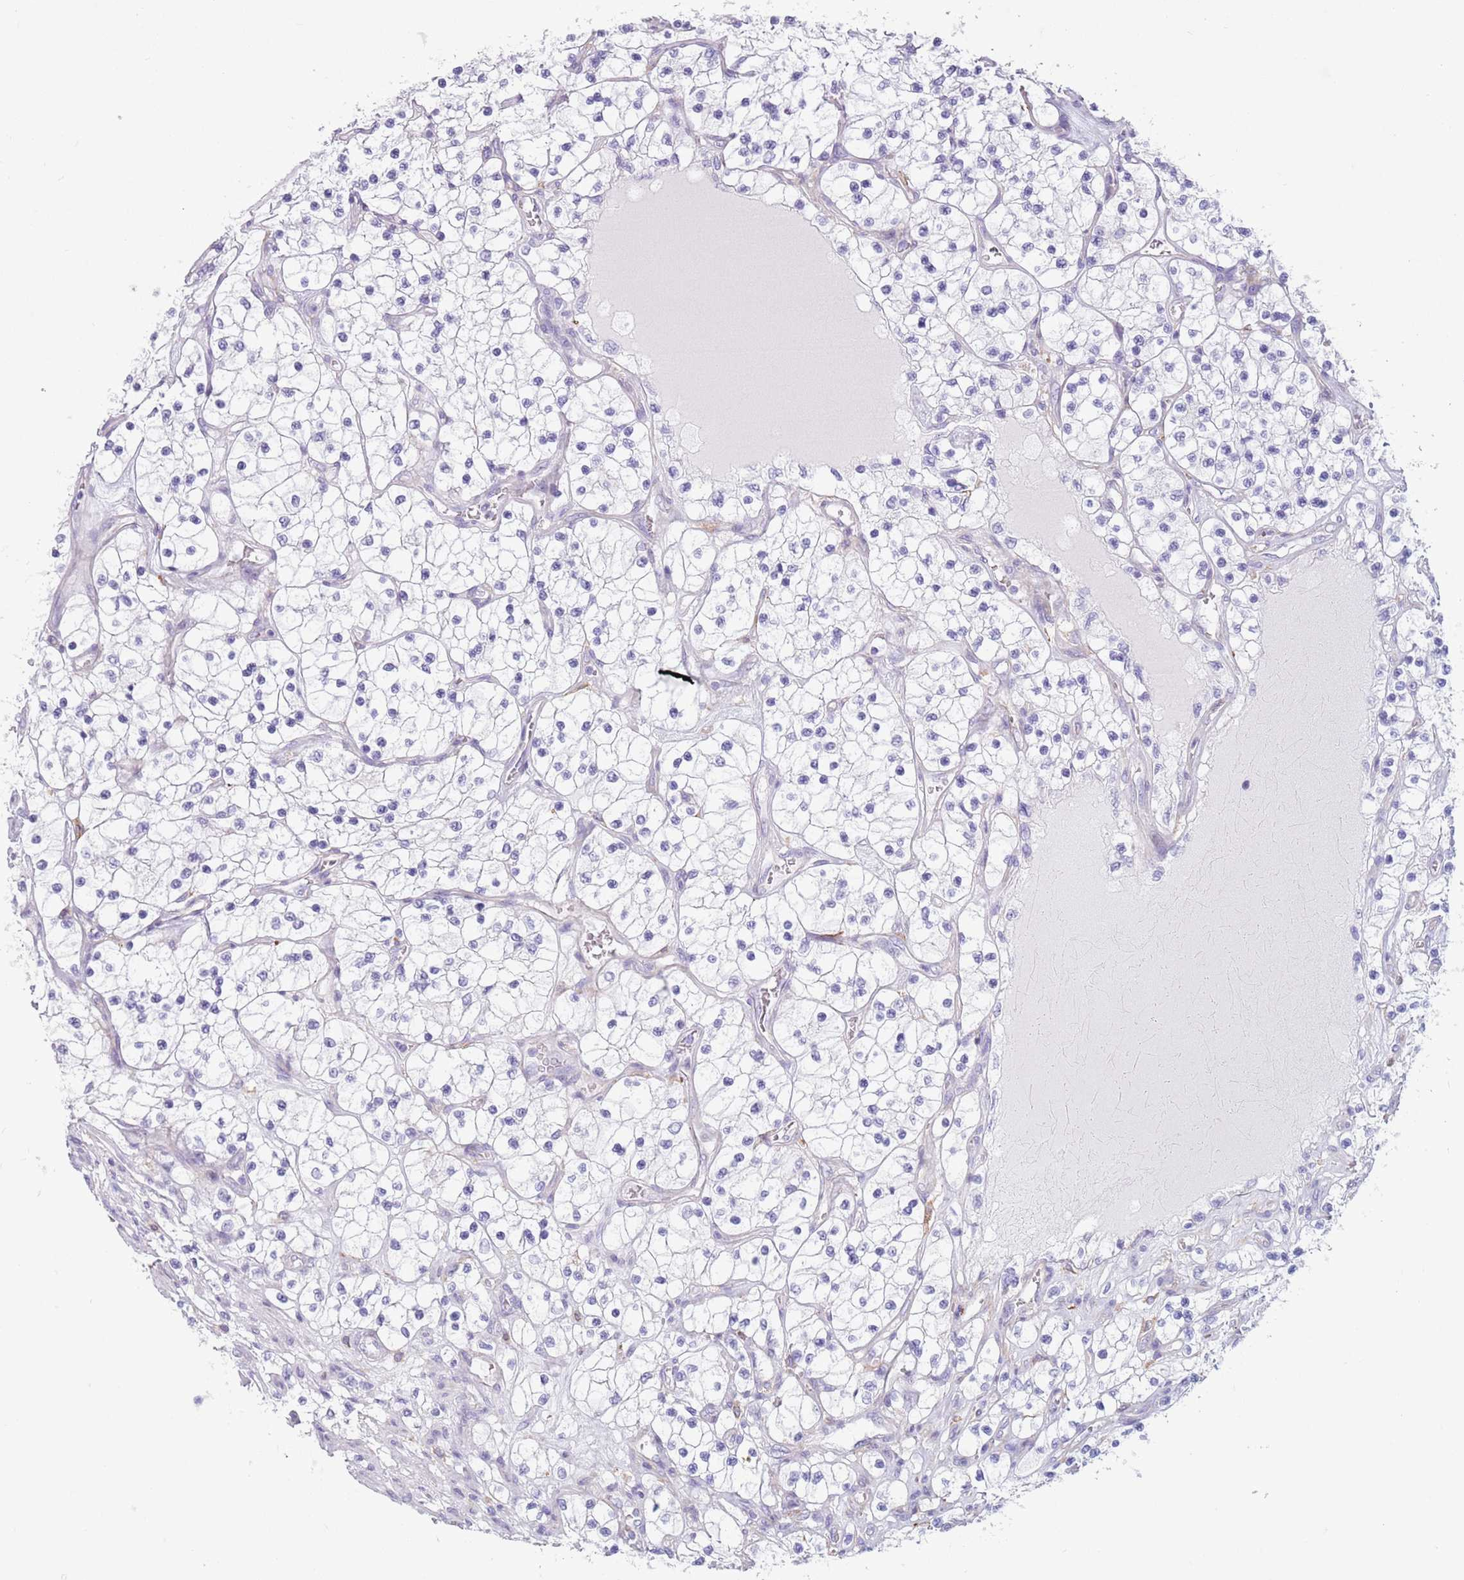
{"staining": {"intensity": "negative", "quantity": "none", "location": "none"}, "tissue": "renal cancer", "cell_type": "Tumor cells", "image_type": "cancer", "snomed": [{"axis": "morphology", "description": "Adenocarcinoma, NOS"}, {"axis": "topography", "description": "Kidney"}], "caption": "Human renal cancer stained for a protein using immunohistochemistry (IHC) reveals no staining in tumor cells.", "gene": "SNX6", "patient": {"sex": "female", "age": 69}}